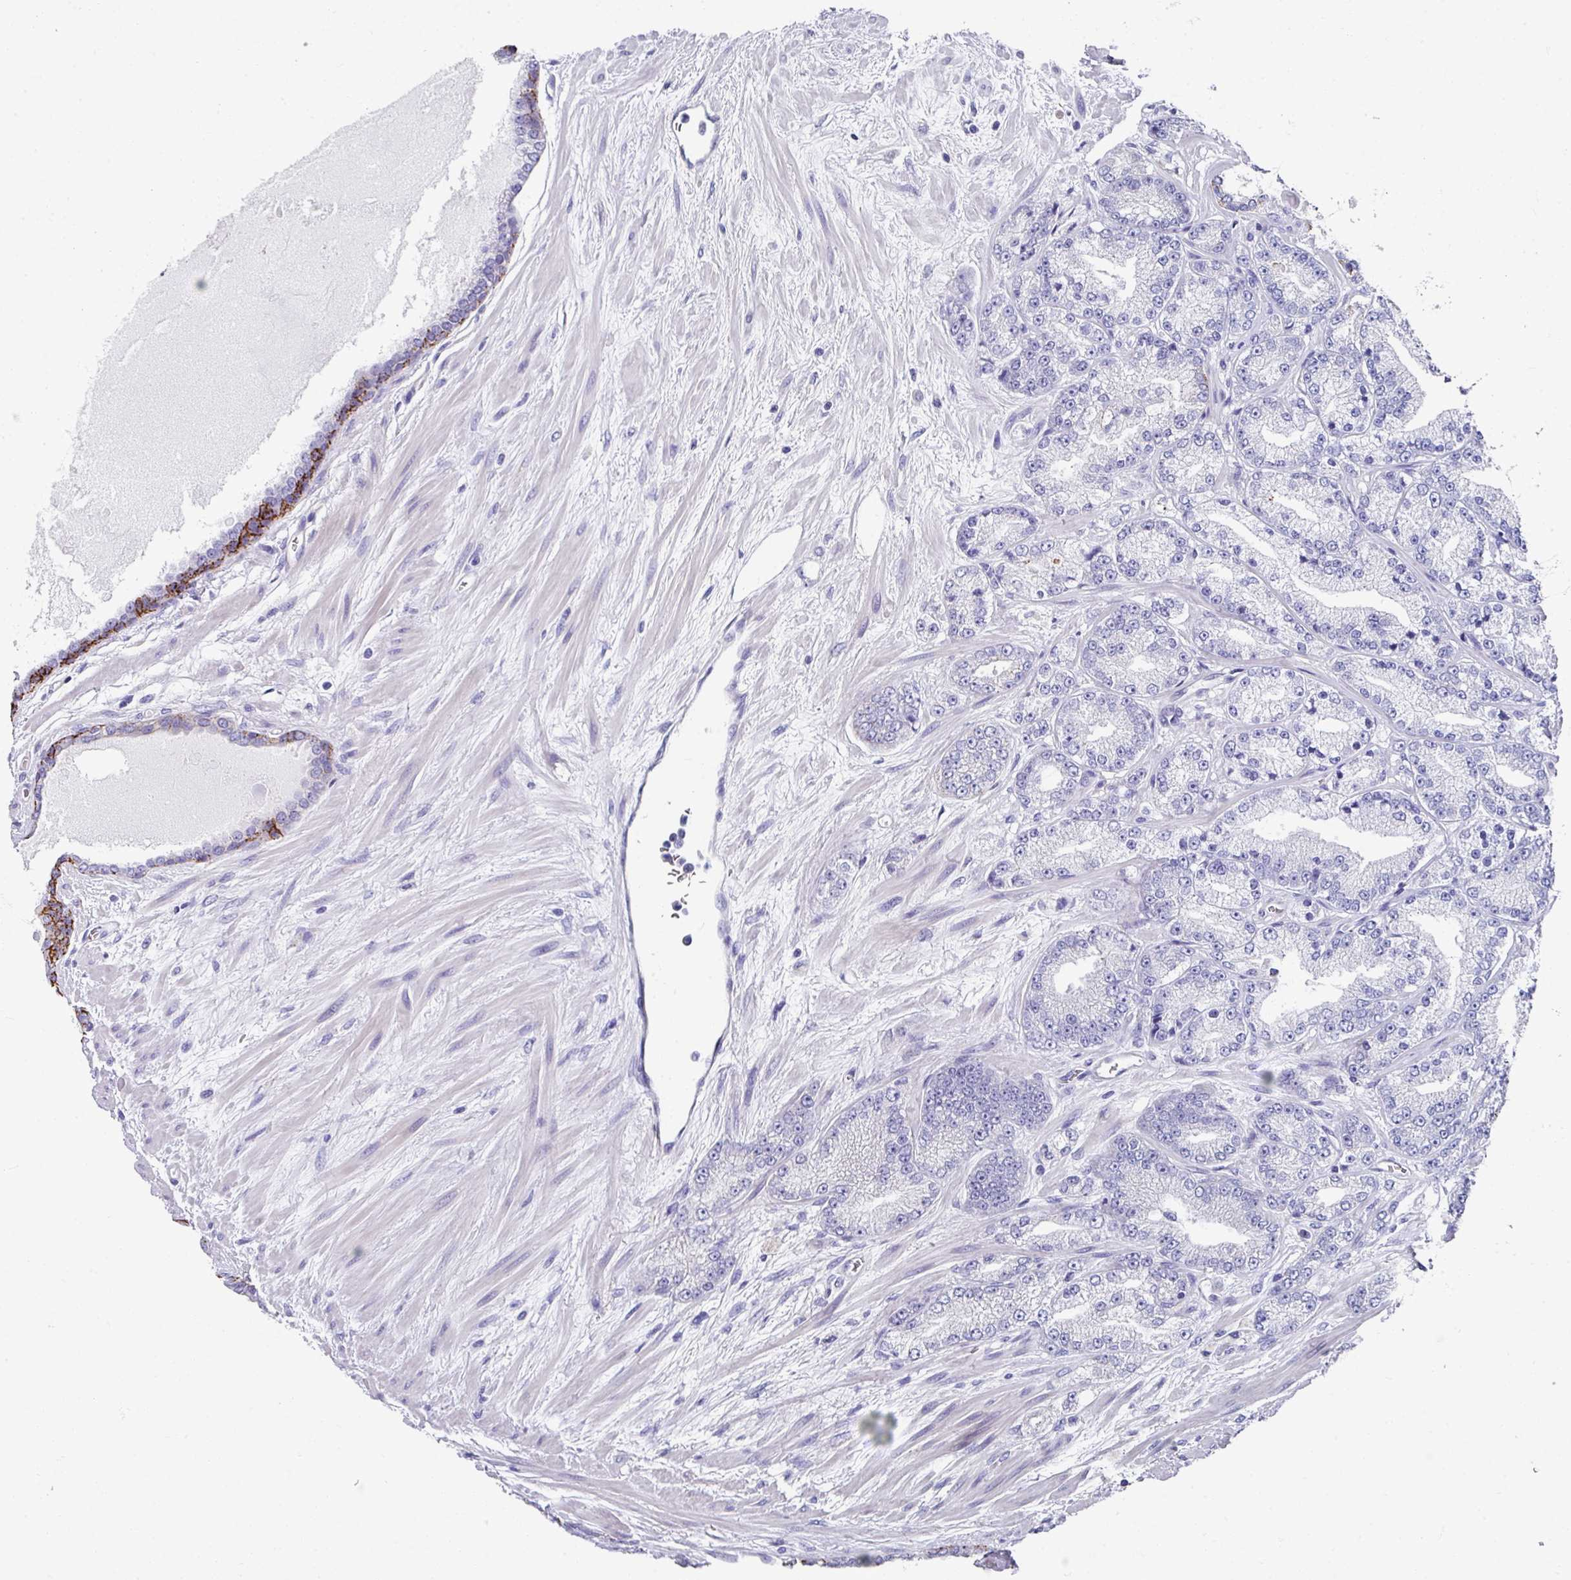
{"staining": {"intensity": "negative", "quantity": "none", "location": "none"}, "tissue": "prostate cancer", "cell_type": "Tumor cells", "image_type": "cancer", "snomed": [{"axis": "morphology", "description": "Adenocarcinoma, High grade"}, {"axis": "topography", "description": "Prostate"}], "caption": "This is an immunohistochemistry (IHC) image of adenocarcinoma (high-grade) (prostate). There is no positivity in tumor cells.", "gene": "CLDN1", "patient": {"sex": "male", "age": 68}}